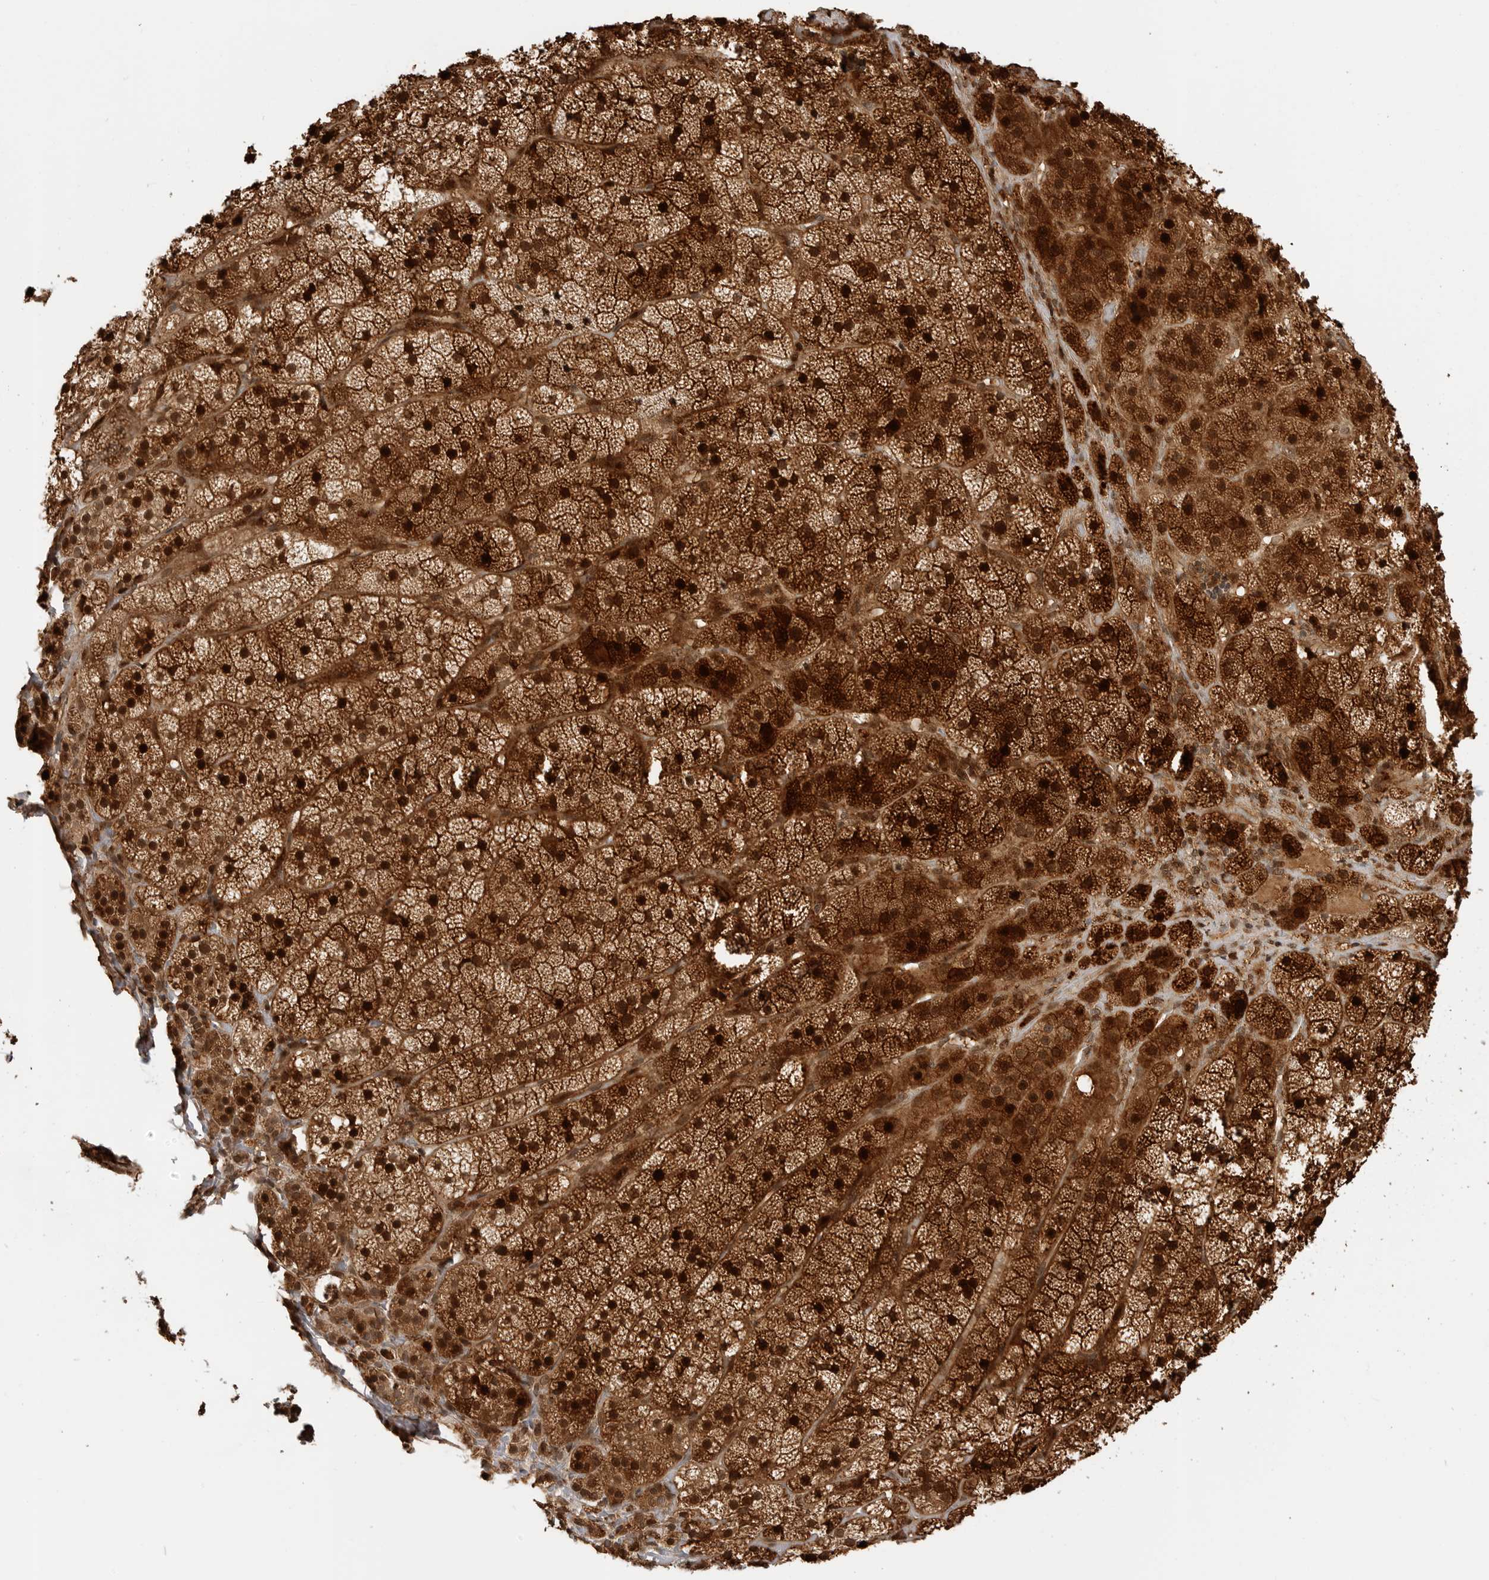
{"staining": {"intensity": "strong", "quantity": ">75%", "location": "cytoplasmic/membranous,nuclear"}, "tissue": "adrenal gland", "cell_type": "Glandular cells", "image_type": "normal", "snomed": [{"axis": "morphology", "description": "Normal tissue, NOS"}, {"axis": "topography", "description": "Adrenal gland"}], "caption": "High-power microscopy captured an IHC image of unremarkable adrenal gland, revealing strong cytoplasmic/membranous,nuclear positivity in about >75% of glandular cells. The staining was performed using DAB to visualize the protein expression in brown, while the nuclei were stained in blue with hematoxylin (Magnification: 20x).", "gene": "BMP2K", "patient": {"sex": "female", "age": 44}}